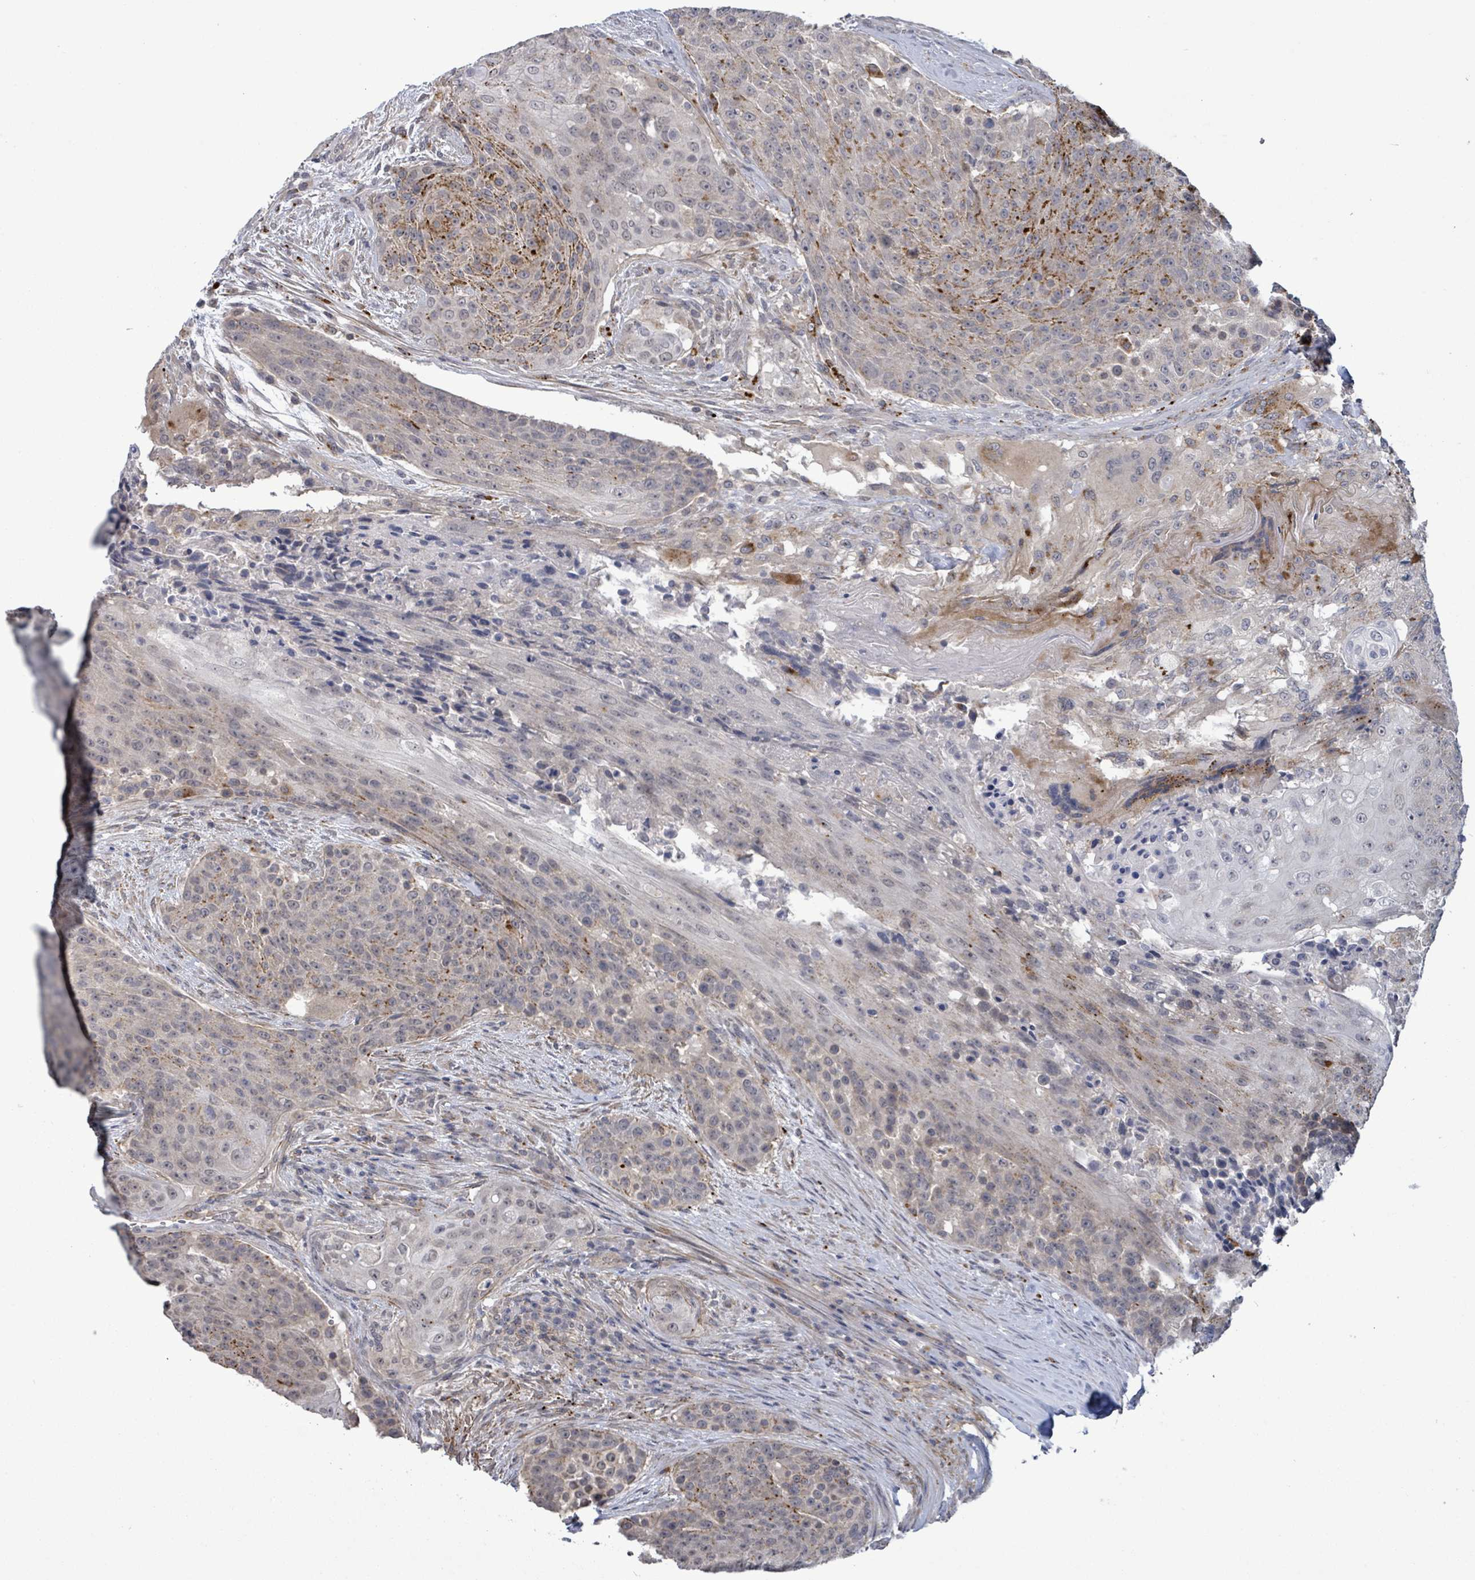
{"staining": {"intensity": "negative", "quantity": "none", "location": "none"}, "tissue": "urothelial cancer", "cell_type": "Tumor cells", "image_type": "cancer", "snomed": [{"axis": "morphology", "description": "Urothelial carcinoma, High grade"}, {"axis": "topography", "description": "Urinary bladder"}], "caption": "High magnification brightfield microscopy of urothelial cancer stained with DAB (brown) and counterstained with hematoxylin (blue): tumor cells show no significant expression.", "gene": "AMMECR1", "patient": {"sex": "female", "age": 63}}